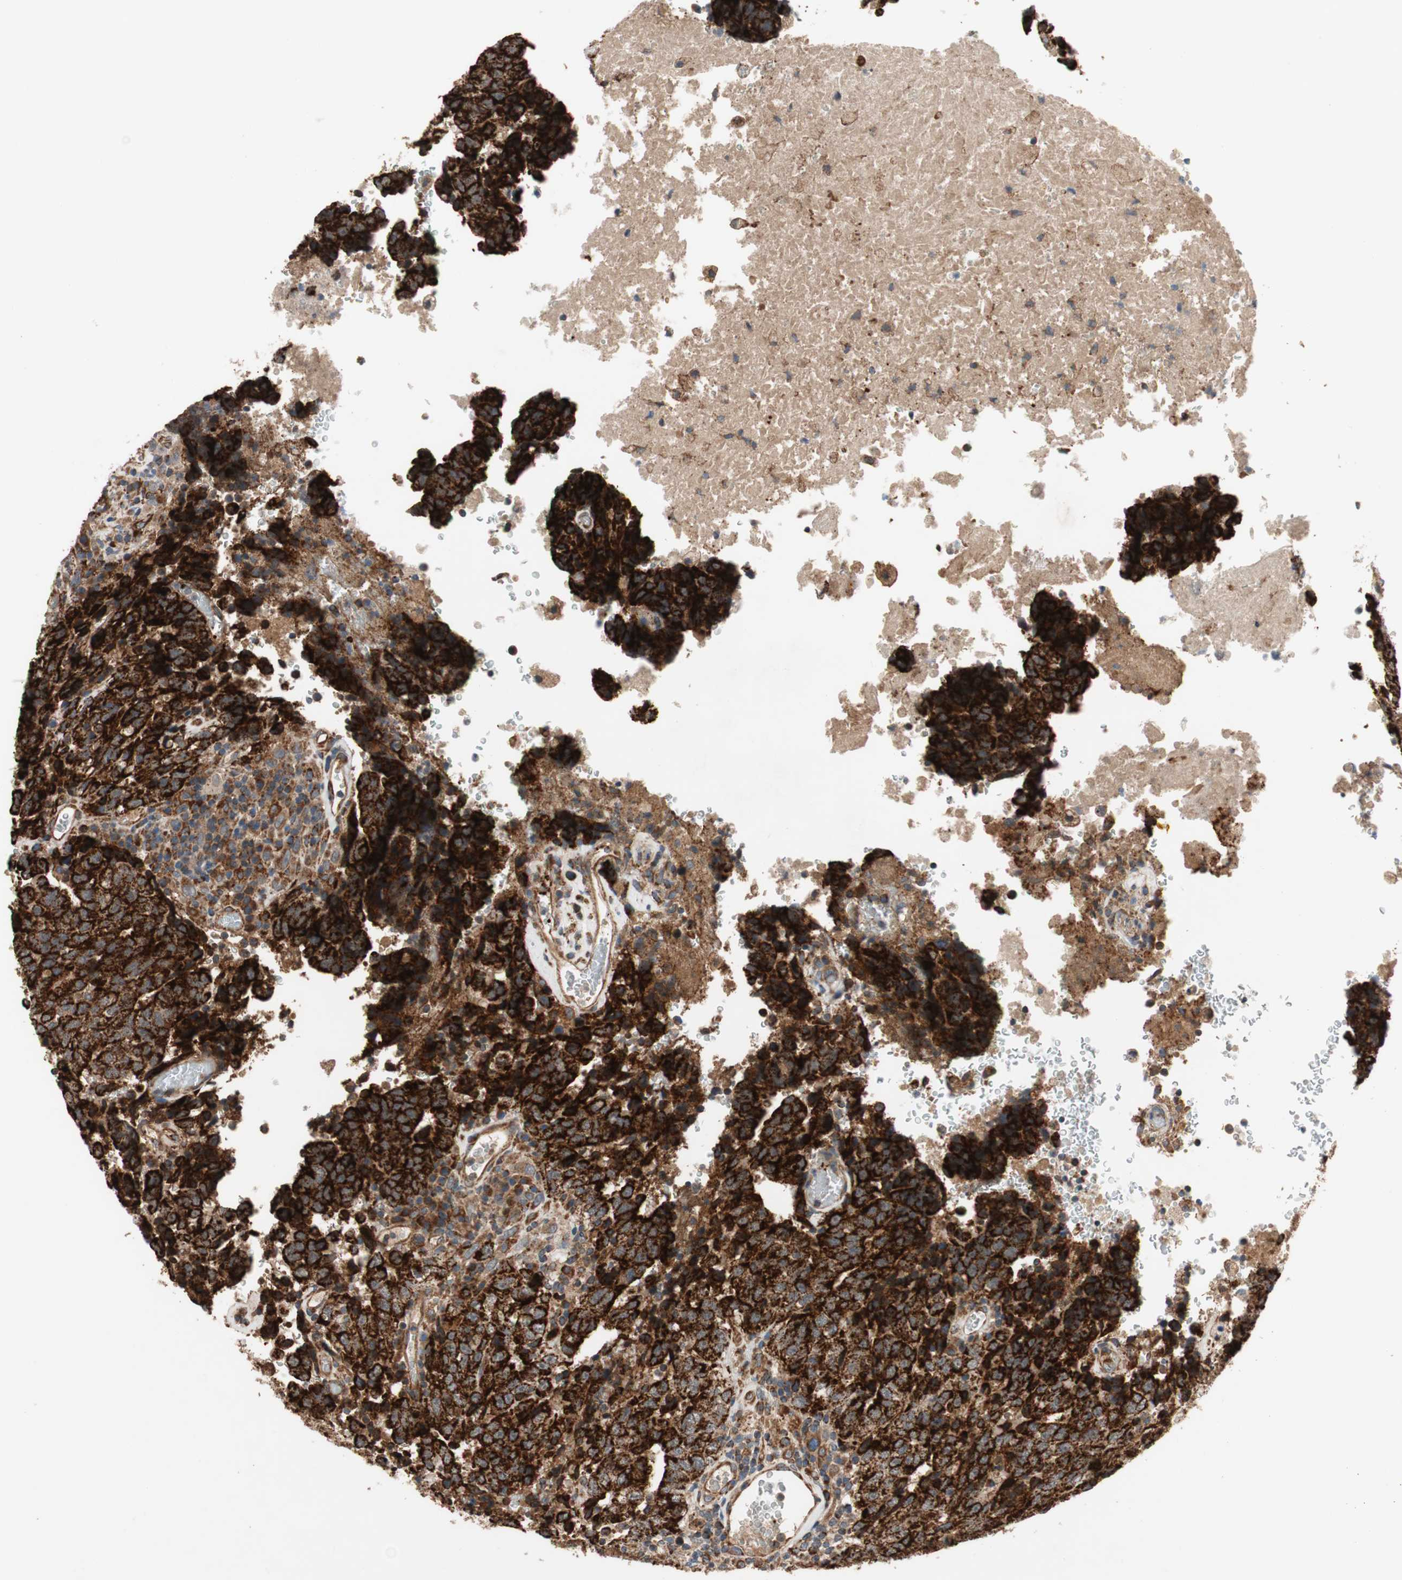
{"staining": {"intensity": "strong", "quantity": ">75%", "location": "cytoplasmic/membranous"}, "tissue": "testis cancer", "cell_type": "Tumor cells", "image_type": "cancer", "snomed": [{"axis": "morphology", "description": "Necrosis, NOS"}, {"axis": "morphology", "description": "Carcinoma, Embryonal, NOS"}, {"axis": "topography", "description": "Testis"}], "caption": "A photomicrograph showing strong cytoplasmic/membranous staining in about >75% of tumor cells in testis cancer (embryonal carcinoma), as visualized by brown immunohistochemical staining.", "gene": "AKAP1", "patient": {"sex": "male", "age": 19}}